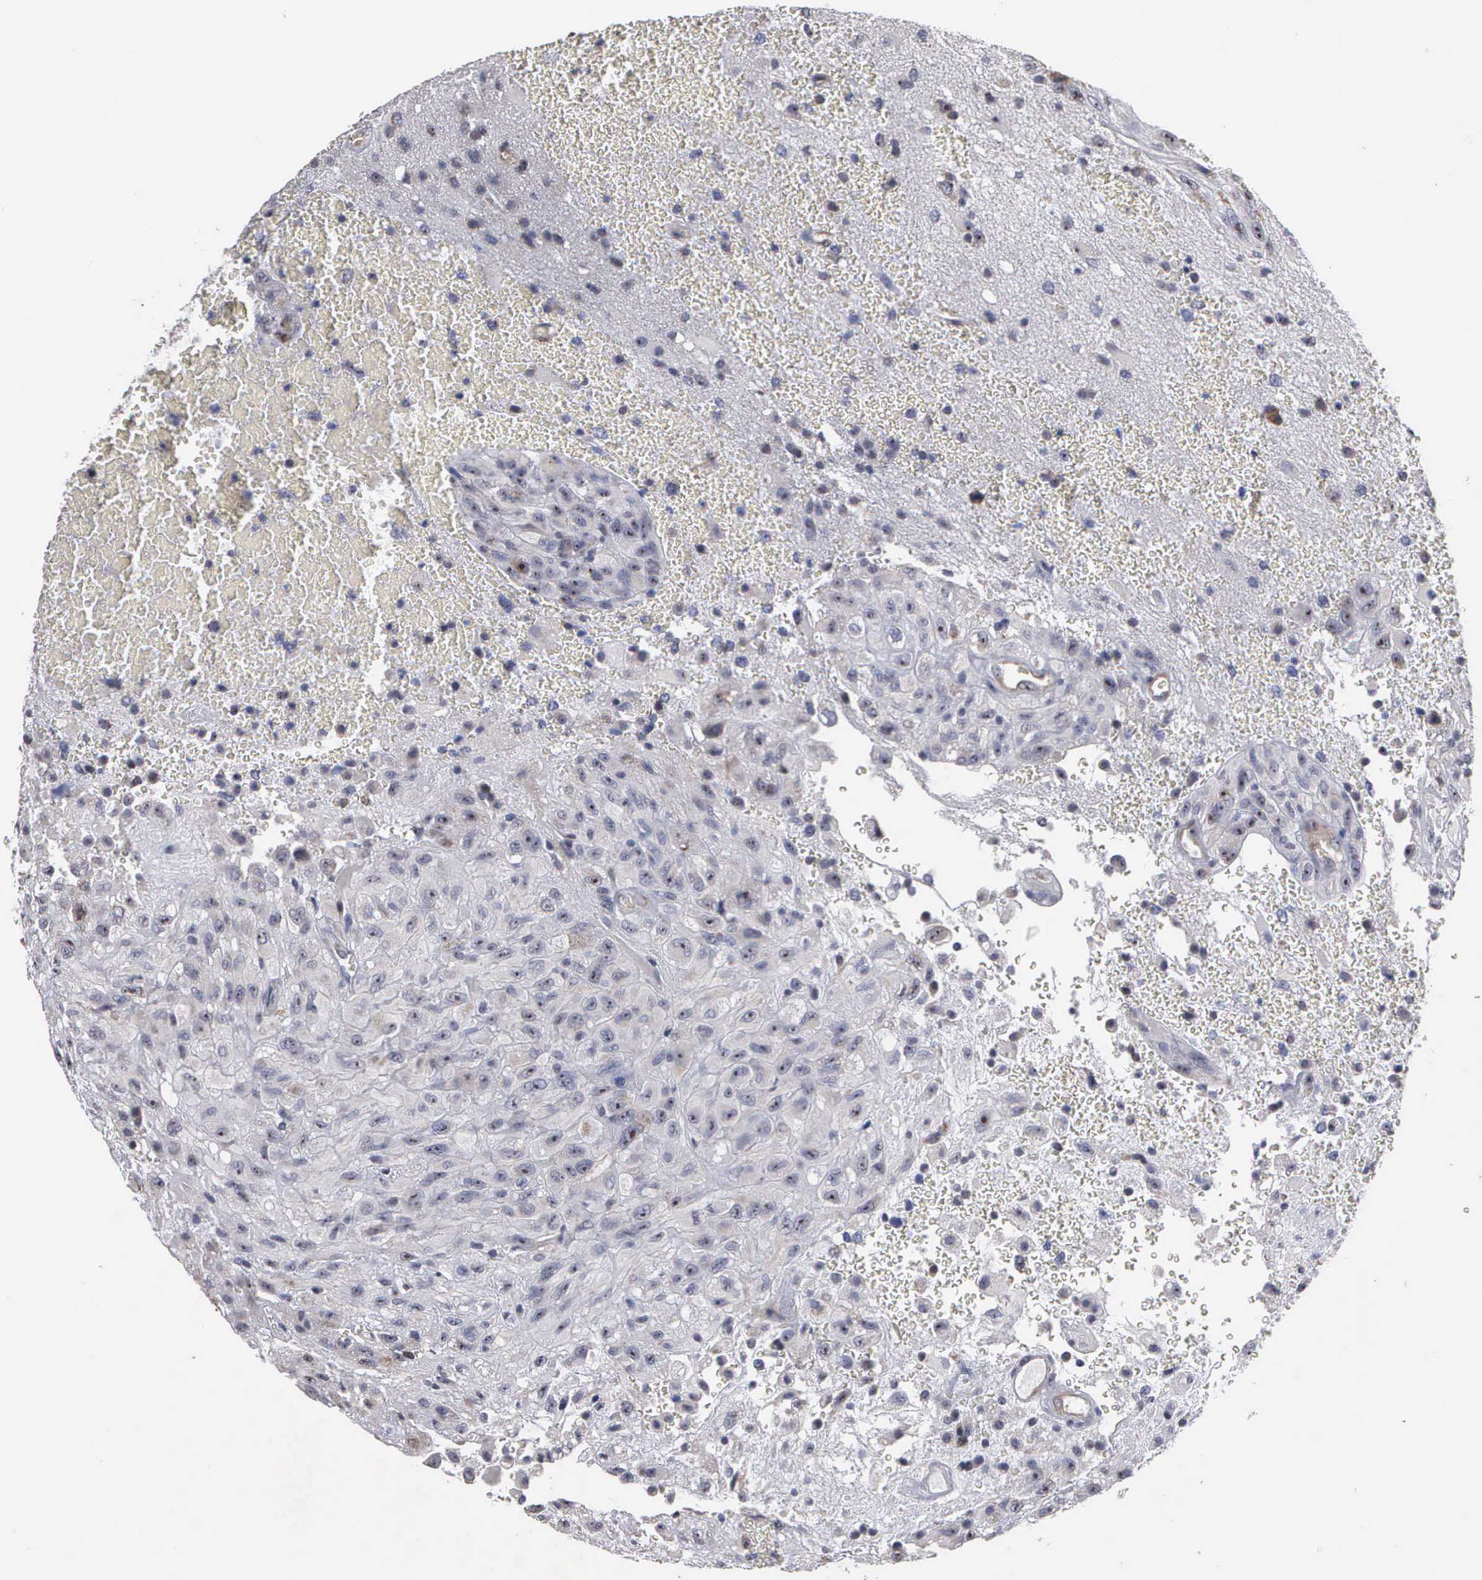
{"staining": {"intensity": "weak", "quantity": "<25%", "location": "cytoplasmic/membranous,nuclear"}, "tissue": "glioma", "cell_type": "Tumor cells", "image_type": "cancer", "snomed": [{"axis": "morphology", "description": "Glioma, malignant, High grade"}, {"axis": "topography", "description": "Brain"}], "caption": "This is an immunohistochemistry (IHC) photomicrograph of human glioma. There is no positivity in tumor cells.", "gene": "NGDN", "patient": {"sex": "male", "age": 48}}